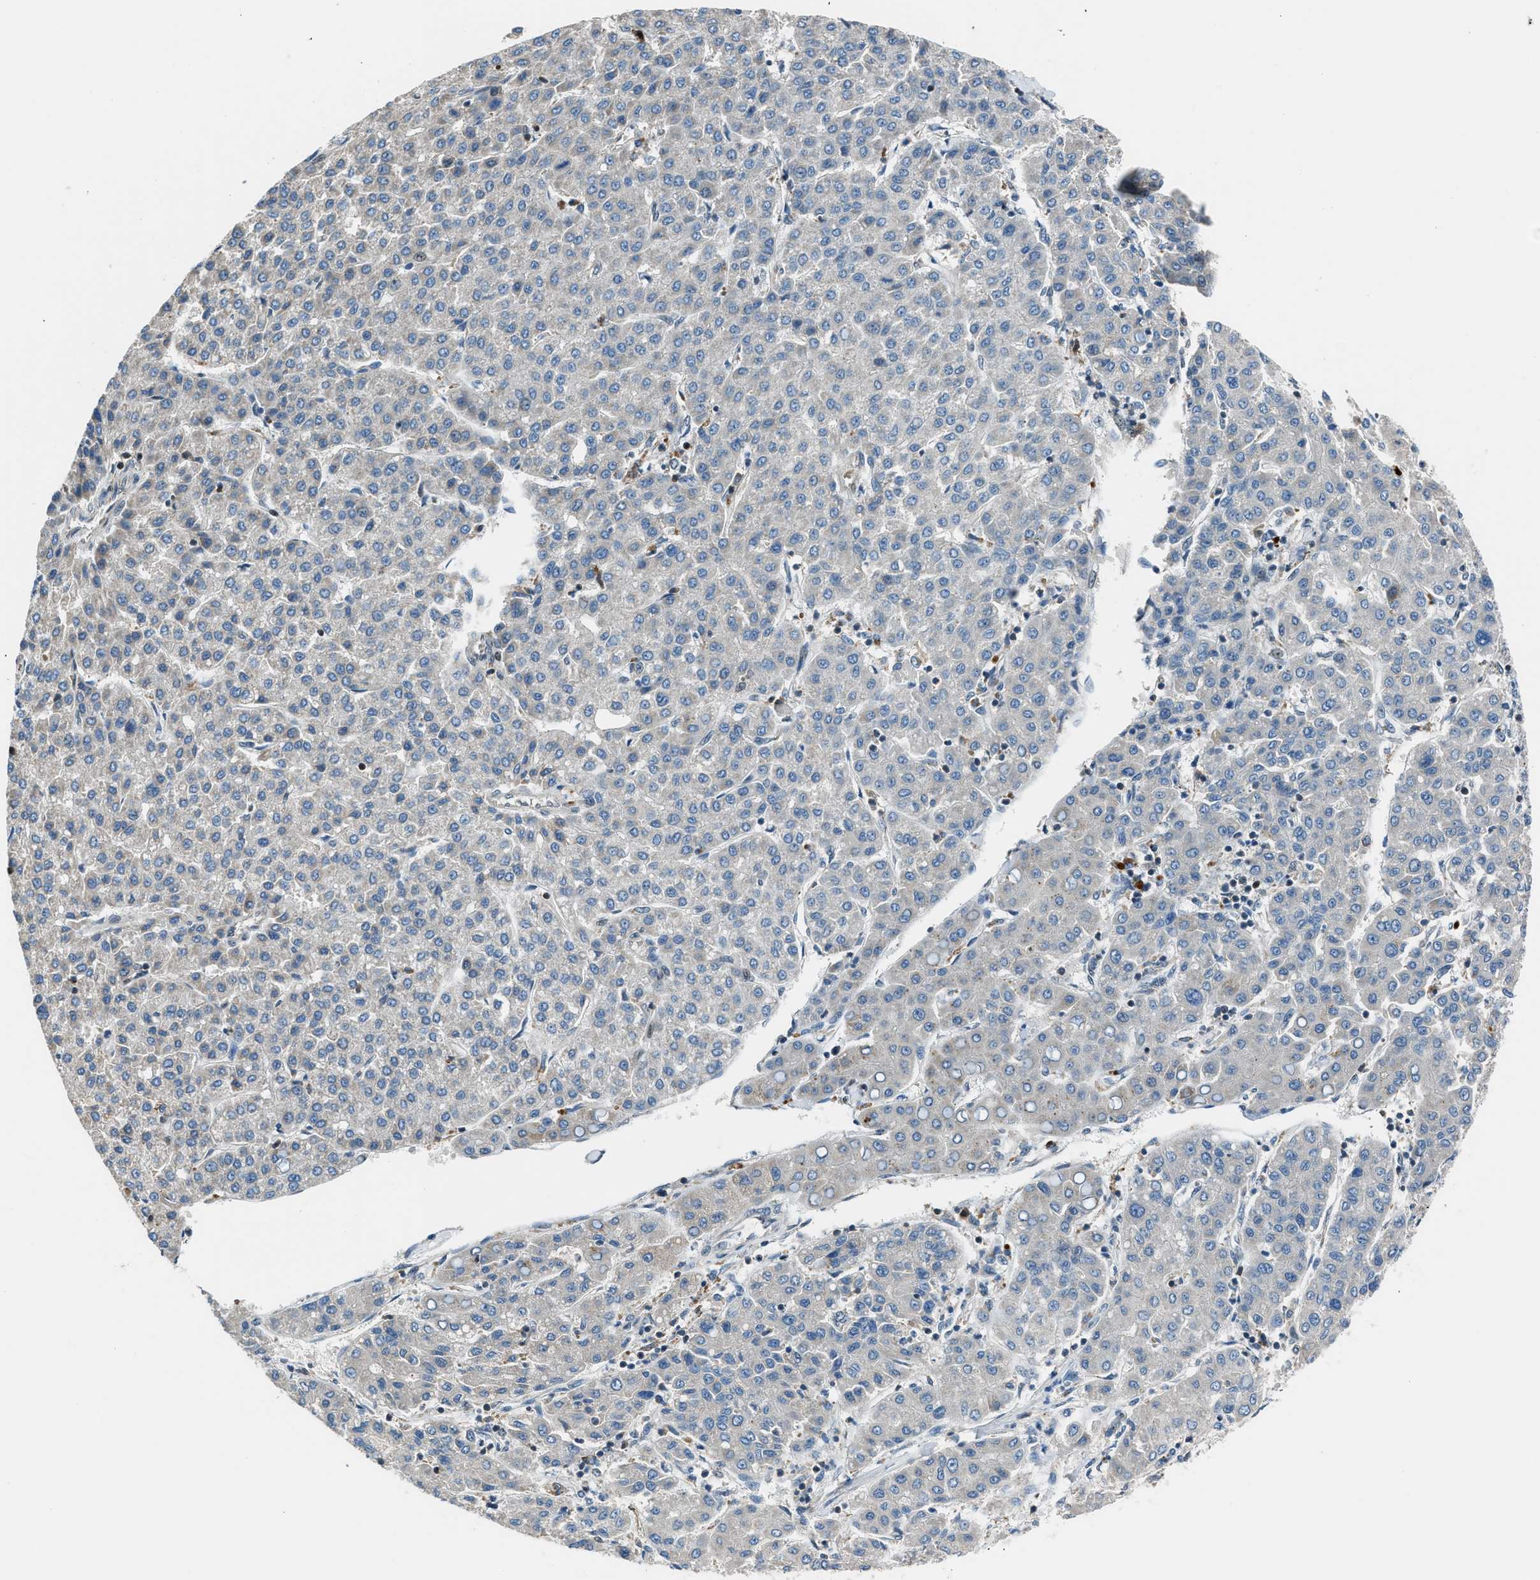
{"staining": {"intensity": "negative", "quantity": "none", "location": "none"}, "tissue": "liver cancer", "cell_type": "Tumor cells", "image_type": "cancer", "snomed": [{"axis": "morphology", "description": "Carcinoma, Hepatocellular, NOS"}, {"axis": "topography", "description": "Liver"}], "caption": "High magnification brightfield microscopy of hepatocellular carcinoma (liver) stained with DAB (brown) and counterstained with hematoxylin (blue): tumor cells show no significant staining.", "gene": "LMLN", "patient": {"sex": "male", "age": 65}}